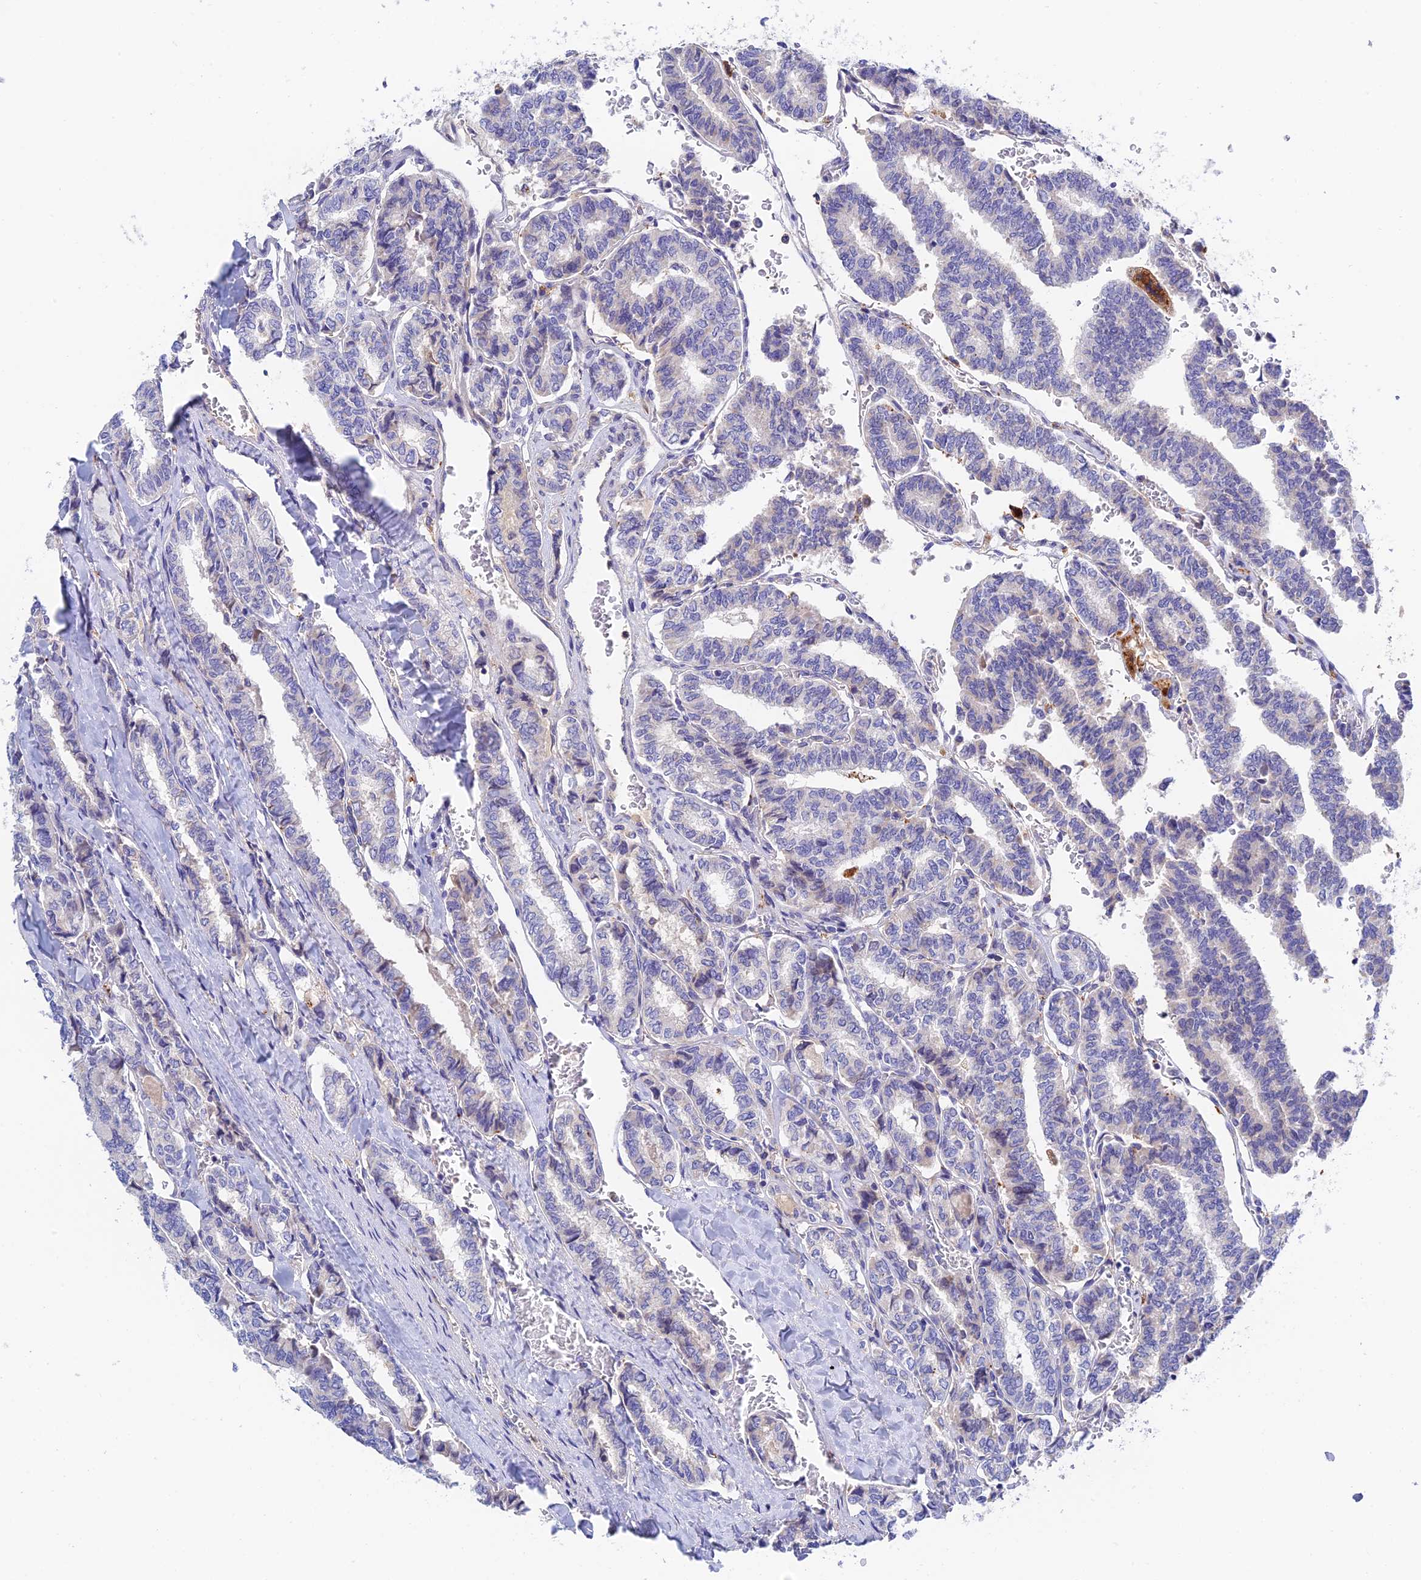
{"staining": {"intensity": "negative", "quantity": "none", "location": "none"}, "tissue": "thyroid cancer", "cell_type": "Tumor cells", "image_type": "cancer", "snomed": [{"axis": "morphology", "description": "Papillary adenocarcinoma, NOS"}, {"axis": "topography", "description": "Thyroid gland"}], "caption": "Thyroid papillary adenocarcinoma was stained to show a protein in brown. There is no significant staining in tumor cells.", "gene": "RPGRIP1L", "patient": {"sex": "female", "age": 35}}